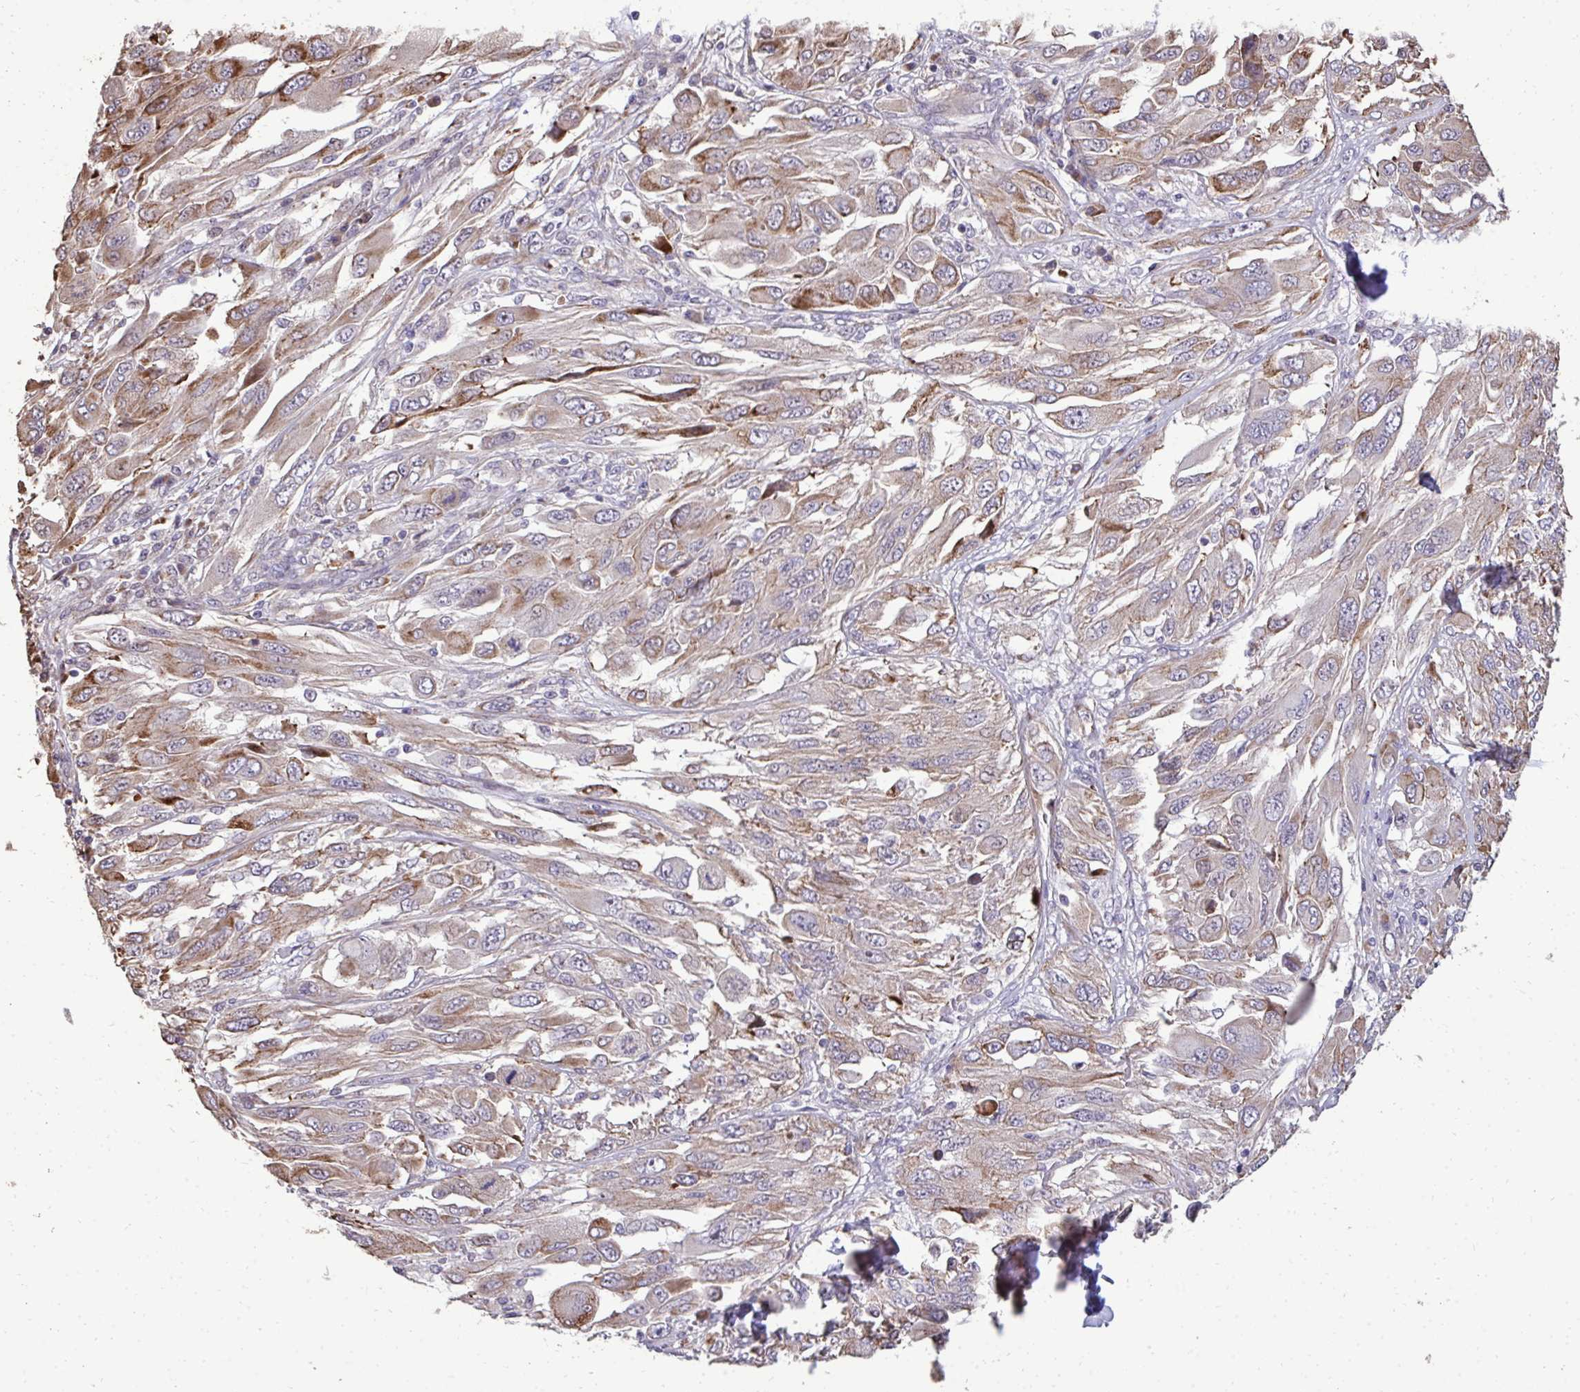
{"staining": {"intensity": "weak", "quantity": ">75%", "location": "cytoplasmic/membranous"}, "tissue": "melanoma", "cell_type": "Tumor cells", "image_type": "cancer", "snomed": [{"axis": "morphology", "description": "Malignant melanoma, NOS"}, {"axis": "topography", "description": "Skin"}], "caption": "This is an image of immunohistochemistry staining of malignant melanoma, which shows weak expression in the cytoplasmic/membranous of tumor cells.", "gene": "FIBCD1", "patient": {"sex": "female", "age": 91}}